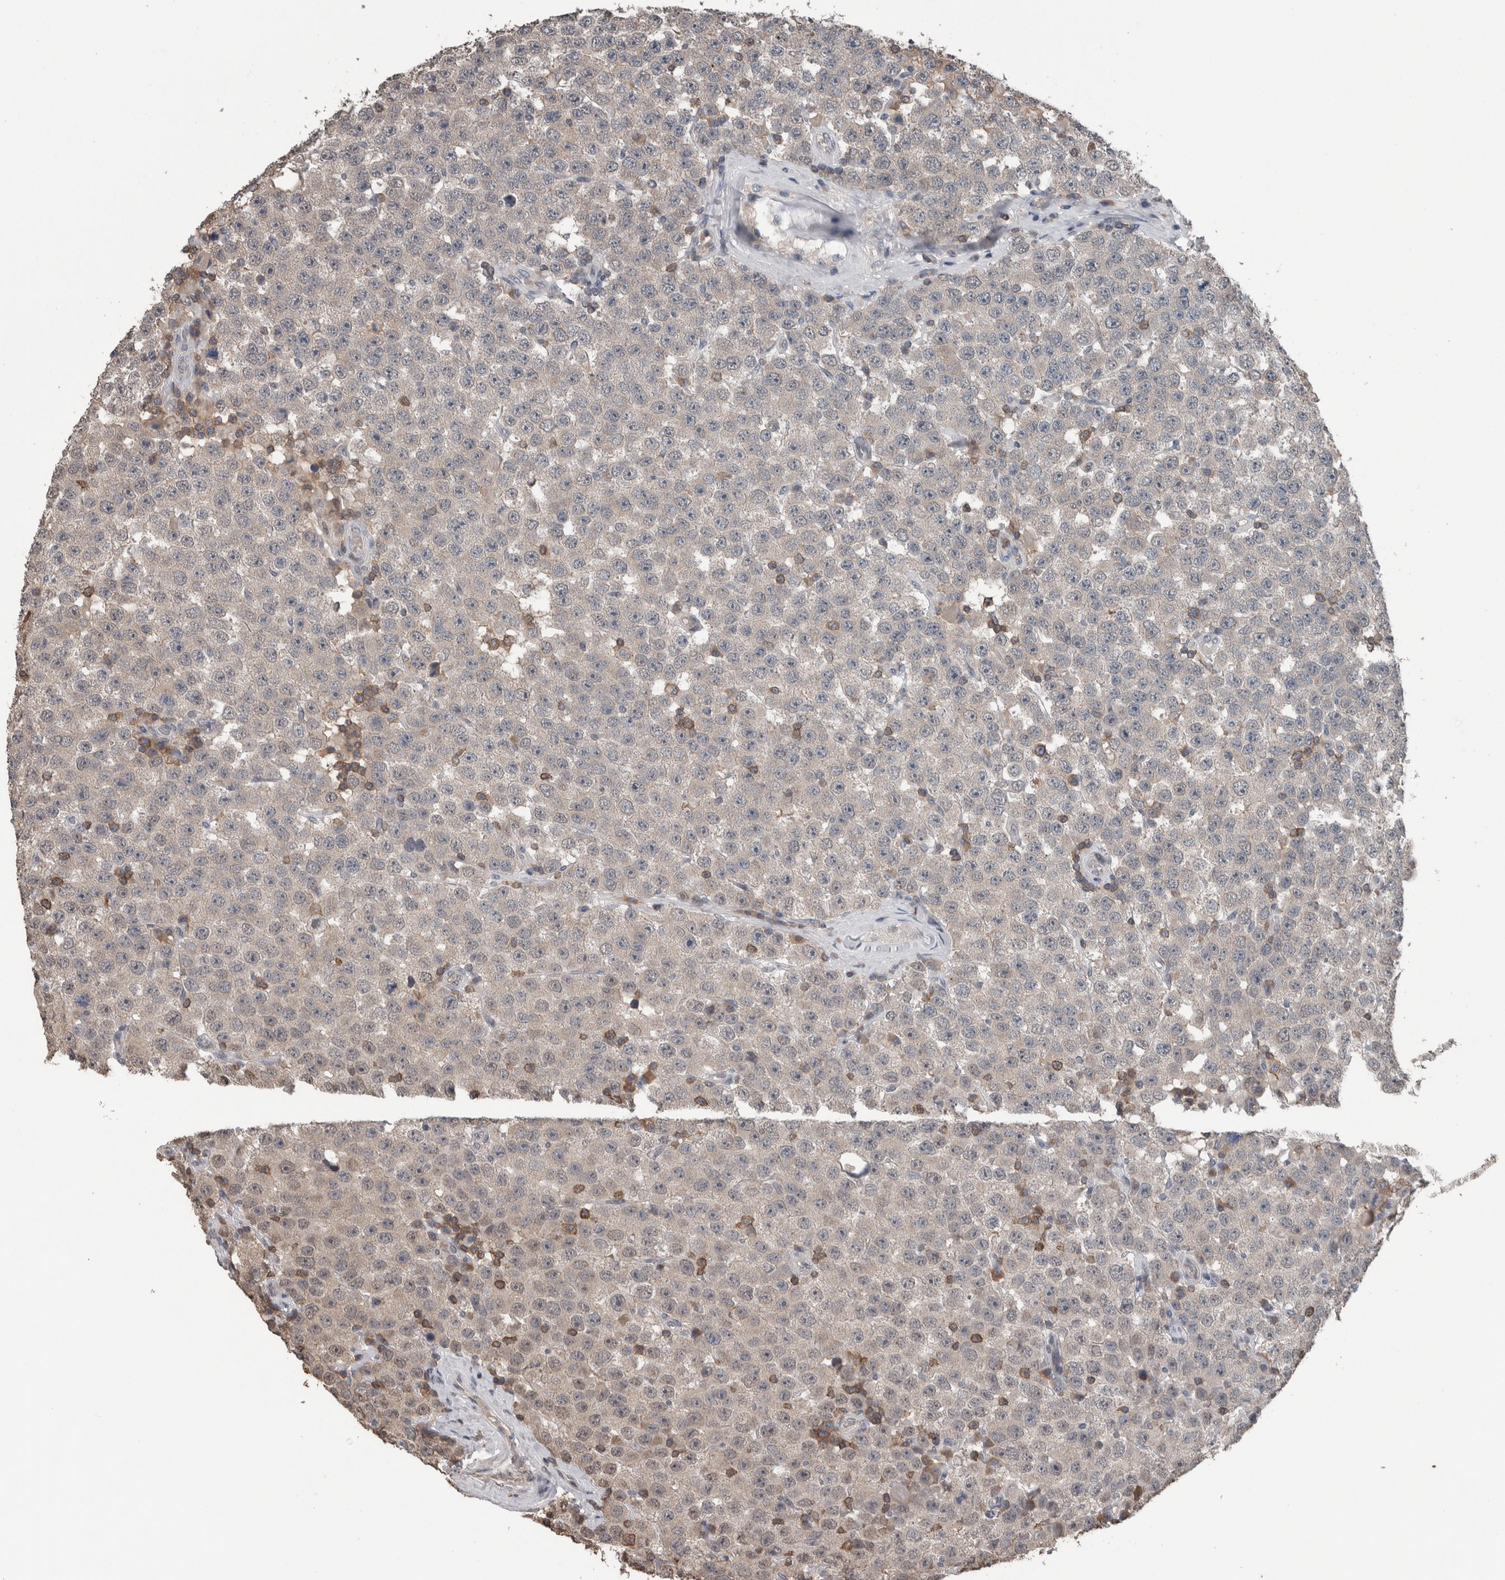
{"staining": {"intensity": "negative", "quantity": "none", "location": "none"}, "tissue": "testis cancer", "cell_type": "Tumor cells", "image_type": "cancer", "snomed": [{"axis": "morphology", "description": "Seminoma, NOS"}, {"axis": "topography", "description": "Testis"}], "caption": "This photomicrograph is of seminoma (testis) stained with immunohistochemistry (IHC) to label a protein in brown with the nuclei are counter-stained blue. There is no staining in tumor cells.", "gene": "MAFF", "patient": {"sex": "male", "age": 28}}